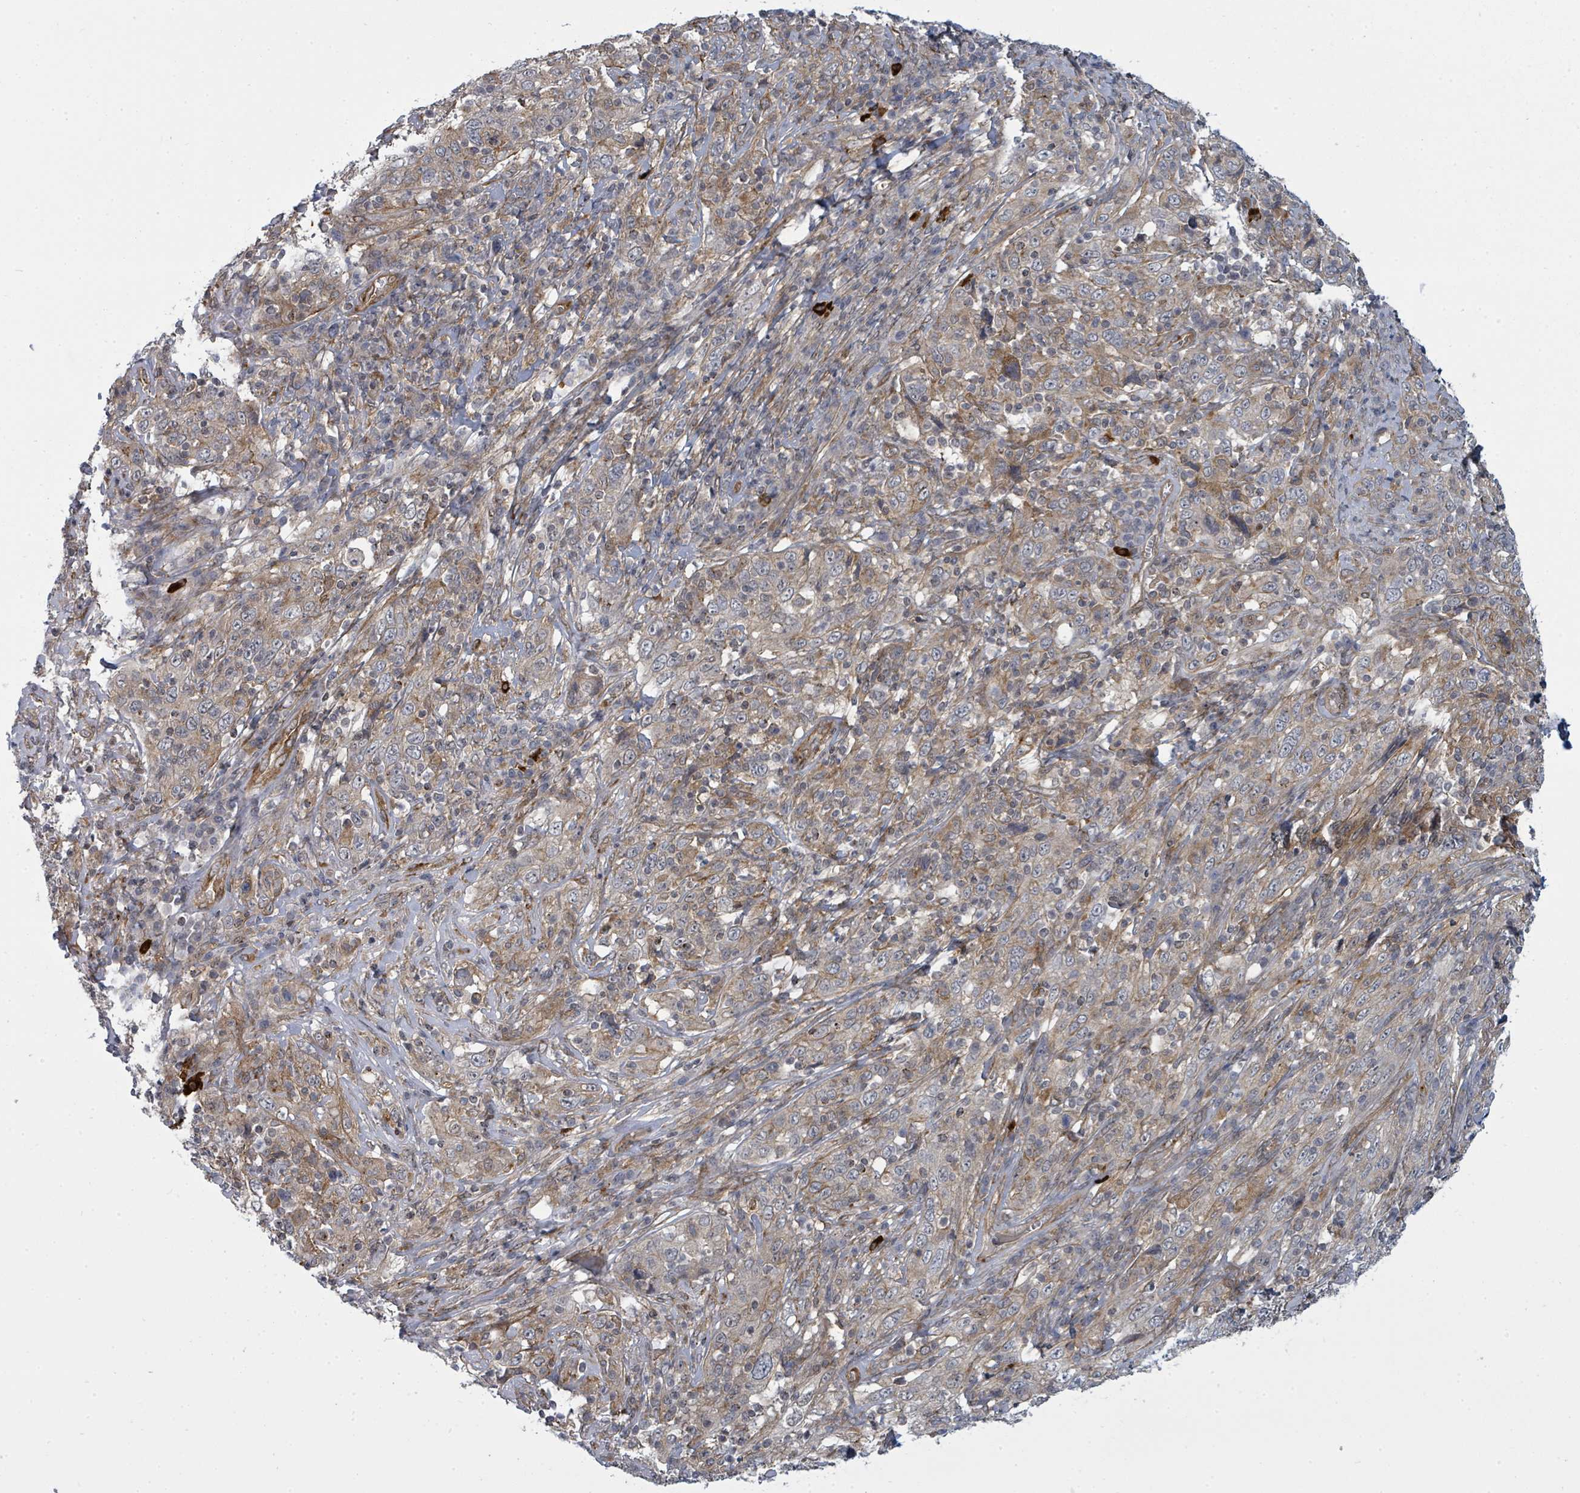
{"staining": {"intensity": "moderate", "quantity": "<25%", "location": "cytoplasmic/membranous"}, "tissue": "cervical cancer", "cell_type": "Tumor cells", "image_type": "cancer", "snomed": [{"axis": "morphology", "description": "Squamous cell carcinoma, NOS"}, {"axis": "topography", "description": "Cervix"}], "caption": "Squamous cell carcinoma (cervical) stained with IHC exhibits moderate cytoplasmic/membranous staining in approximately <25% of tumor cells.", "gene": "PSMG2", "patient": {"sex": "female", "age": 46}}